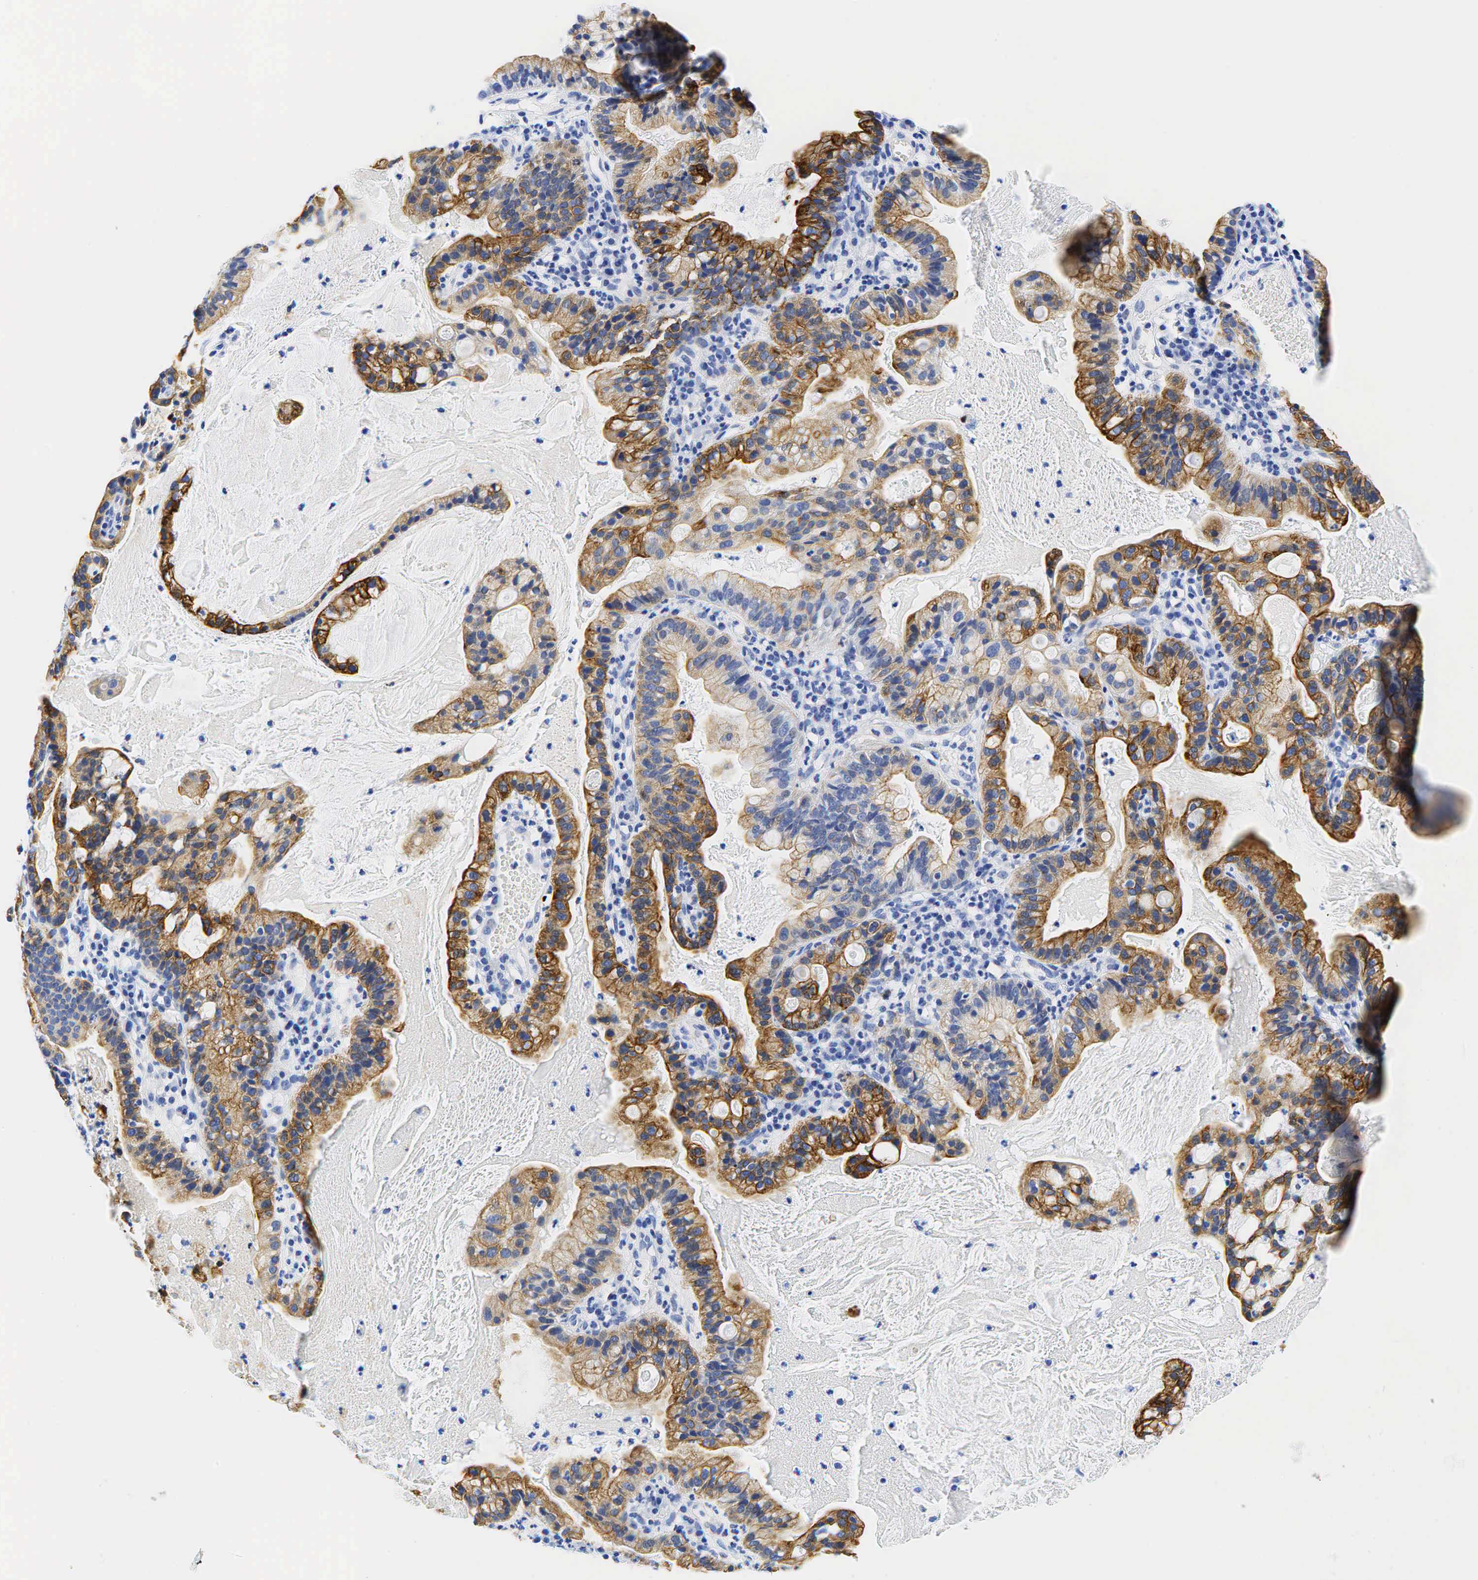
{"staining": {"intensity": "moderate", "quantity": ">75%", "location": "cytoplasmic/membranous"}, "tissue": "cervical cancer", "cell_type": "Tumor cells", "image_type": "cancer", "snomed": [{"axis": "morphology", "description": "Adenocarcinoma, NOS"}, {"axis": "topography", "description": "Cervix"}], "caption": "Cervical cancer (adenocarcinoma) stained for a protein displays moderate cytoplasmic/membranous positivity in tumor cells.", "gene": "KRT18", "patient": {"sex": "female", "age": 41}}